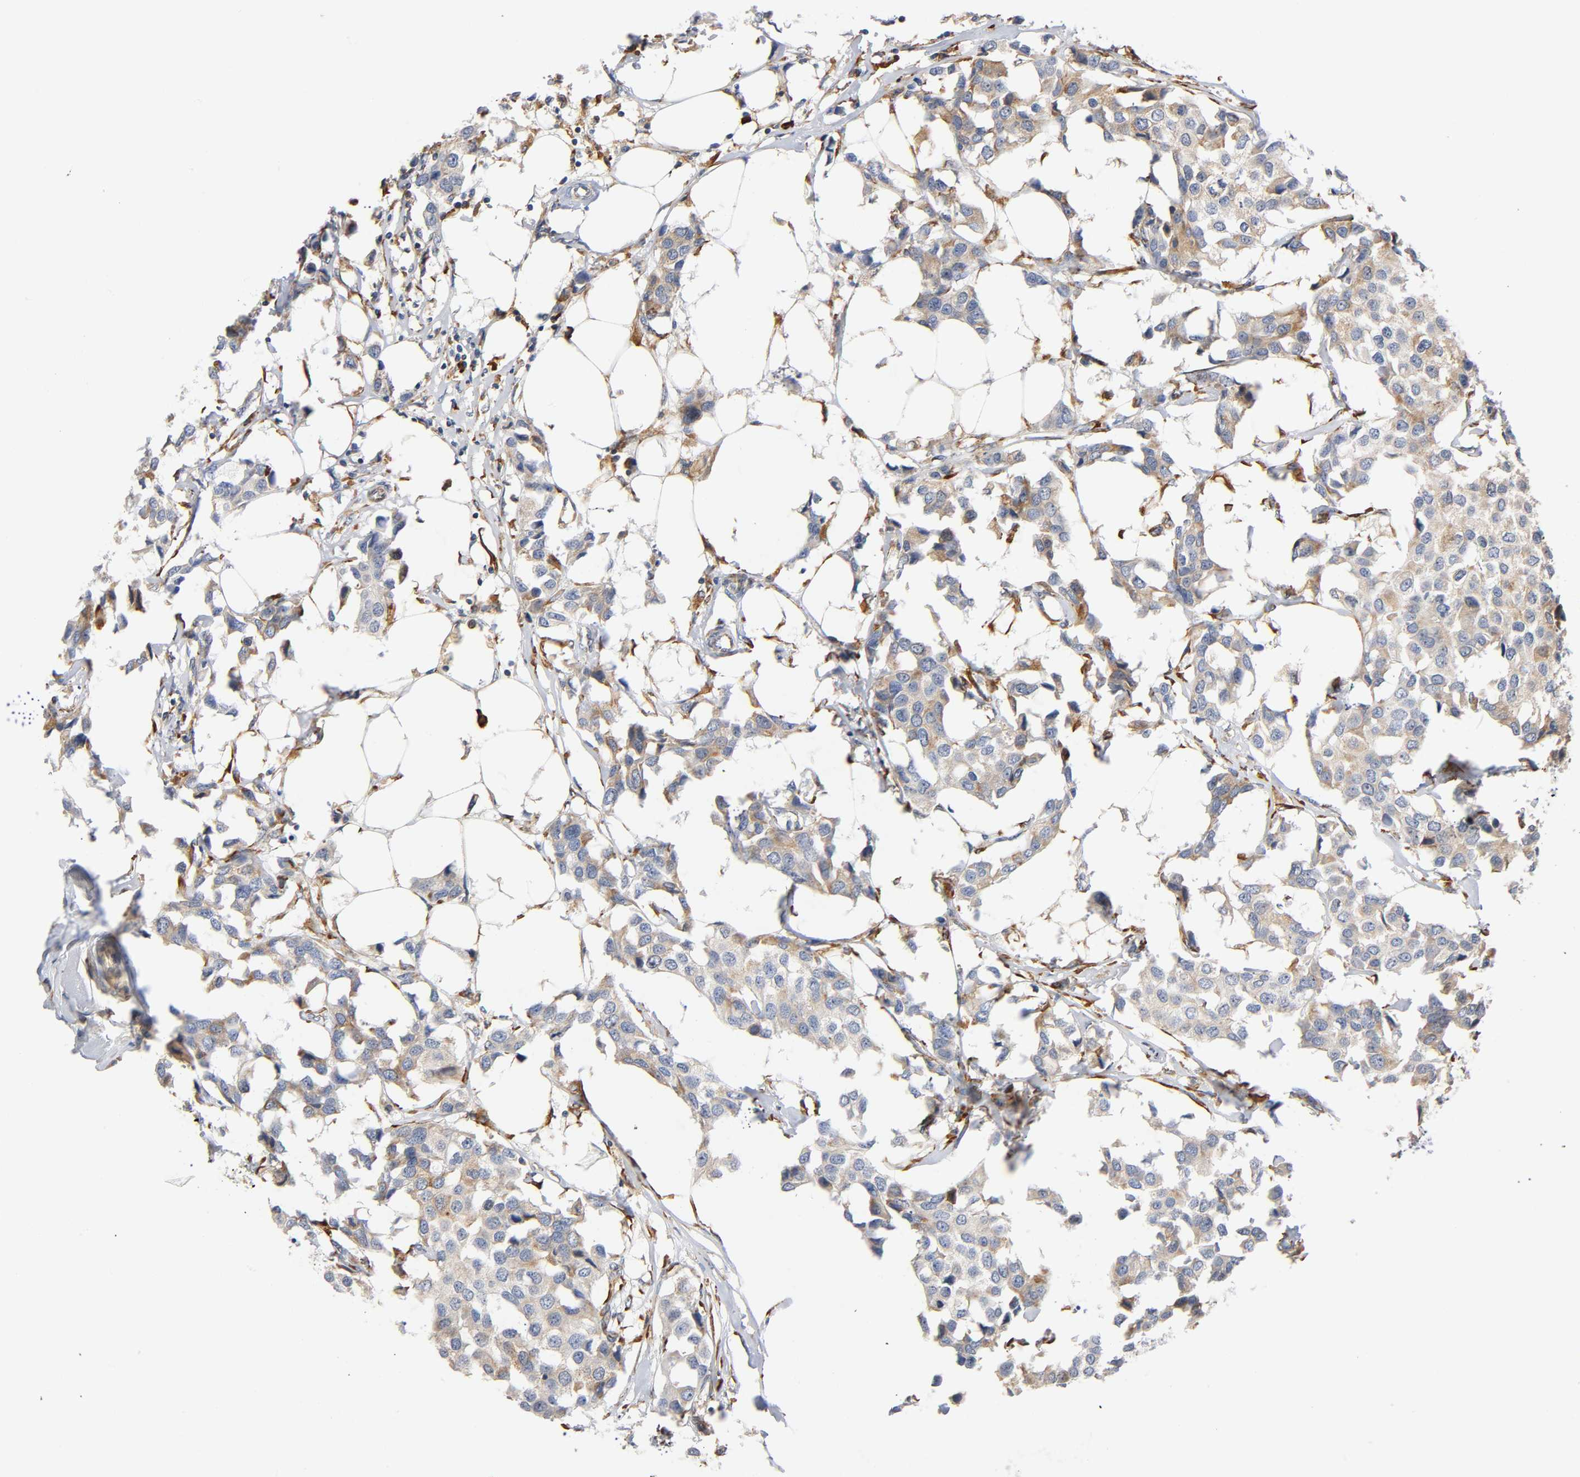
{"staining": {"intensity": "weak", "quantity": ">75%", "location": "cytoplasmic/membranous"}, "tissue": "breast cancer", "cell_type": "Tumor cells", "image_type": "cancer", "snomed": [{"axis": "morphology", "description": "Duct carcinoma"}, {"axis": "topography", "description": "Breast"}], "caption": "About >75% of tumor cells in human invasive ductal carcinoma (breast) exhibit weak cytoplasmic/membranous protein staining as visualized by brown immunohistochemical staining.", "gene": "UCKL1", "patient": {"sex": "female", "age": 80}}